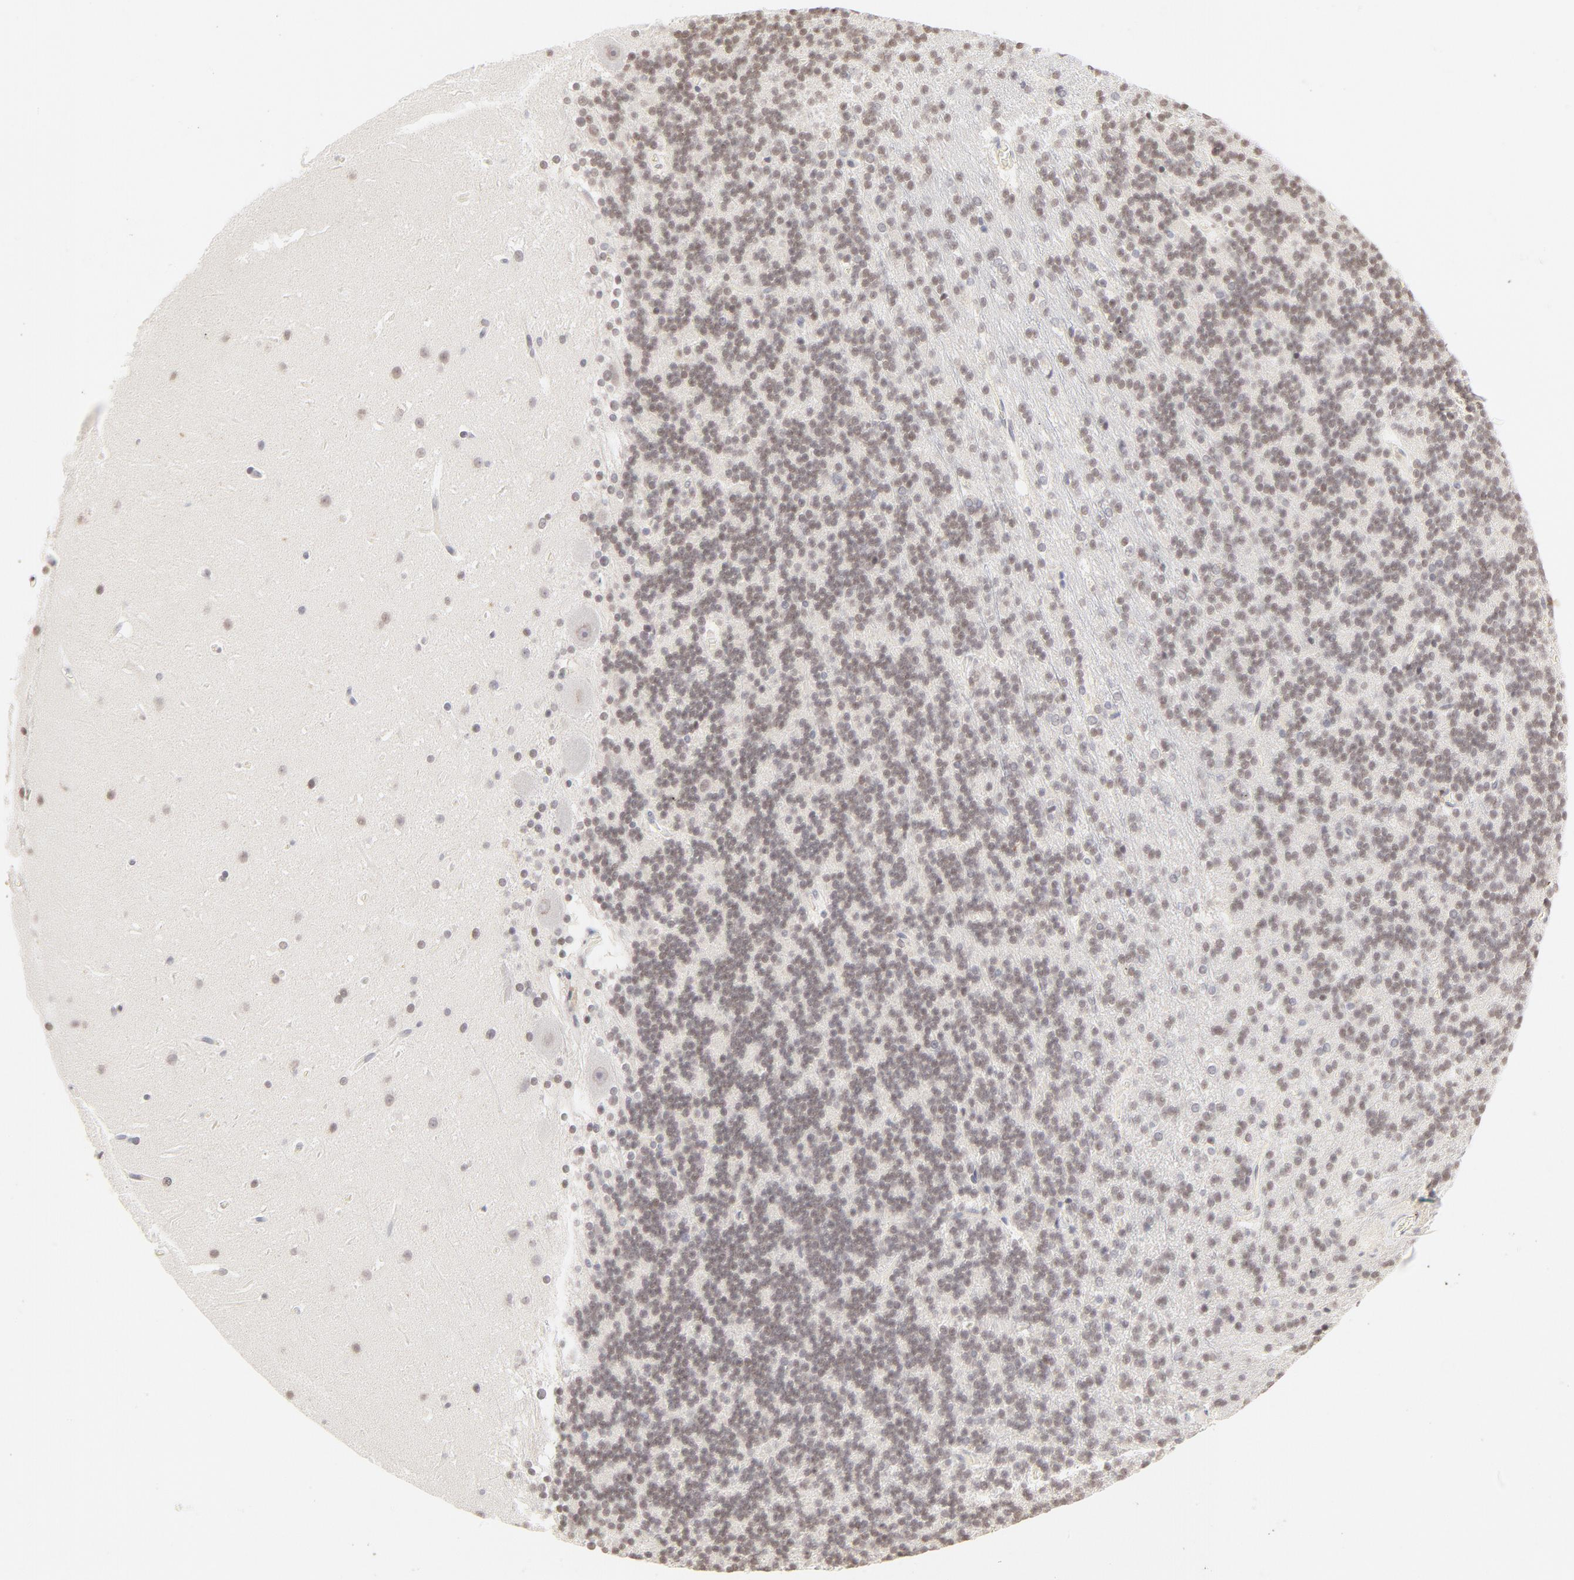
{"staining": {"intensity": "weak", "quantity": "25%-75%", "location": "nuclear"}, "tissue": "cerebellum", "cell_type": "Cells in granular layer", "image_type": "normal", "snomed": [{"axis": "morphology", "description": "Normal tissue, NOS"}, {"axis": "topography", "description": "Cerebellum"}], "caption": "Approximately 25%-75% of cells in granular layer in benign human cerebellum exhibit weak nuclear protein positivity as visualized by brown immunohistochemical staining.", "gene": "PBX1", "patient": {"sex": "female", "age": 19}}